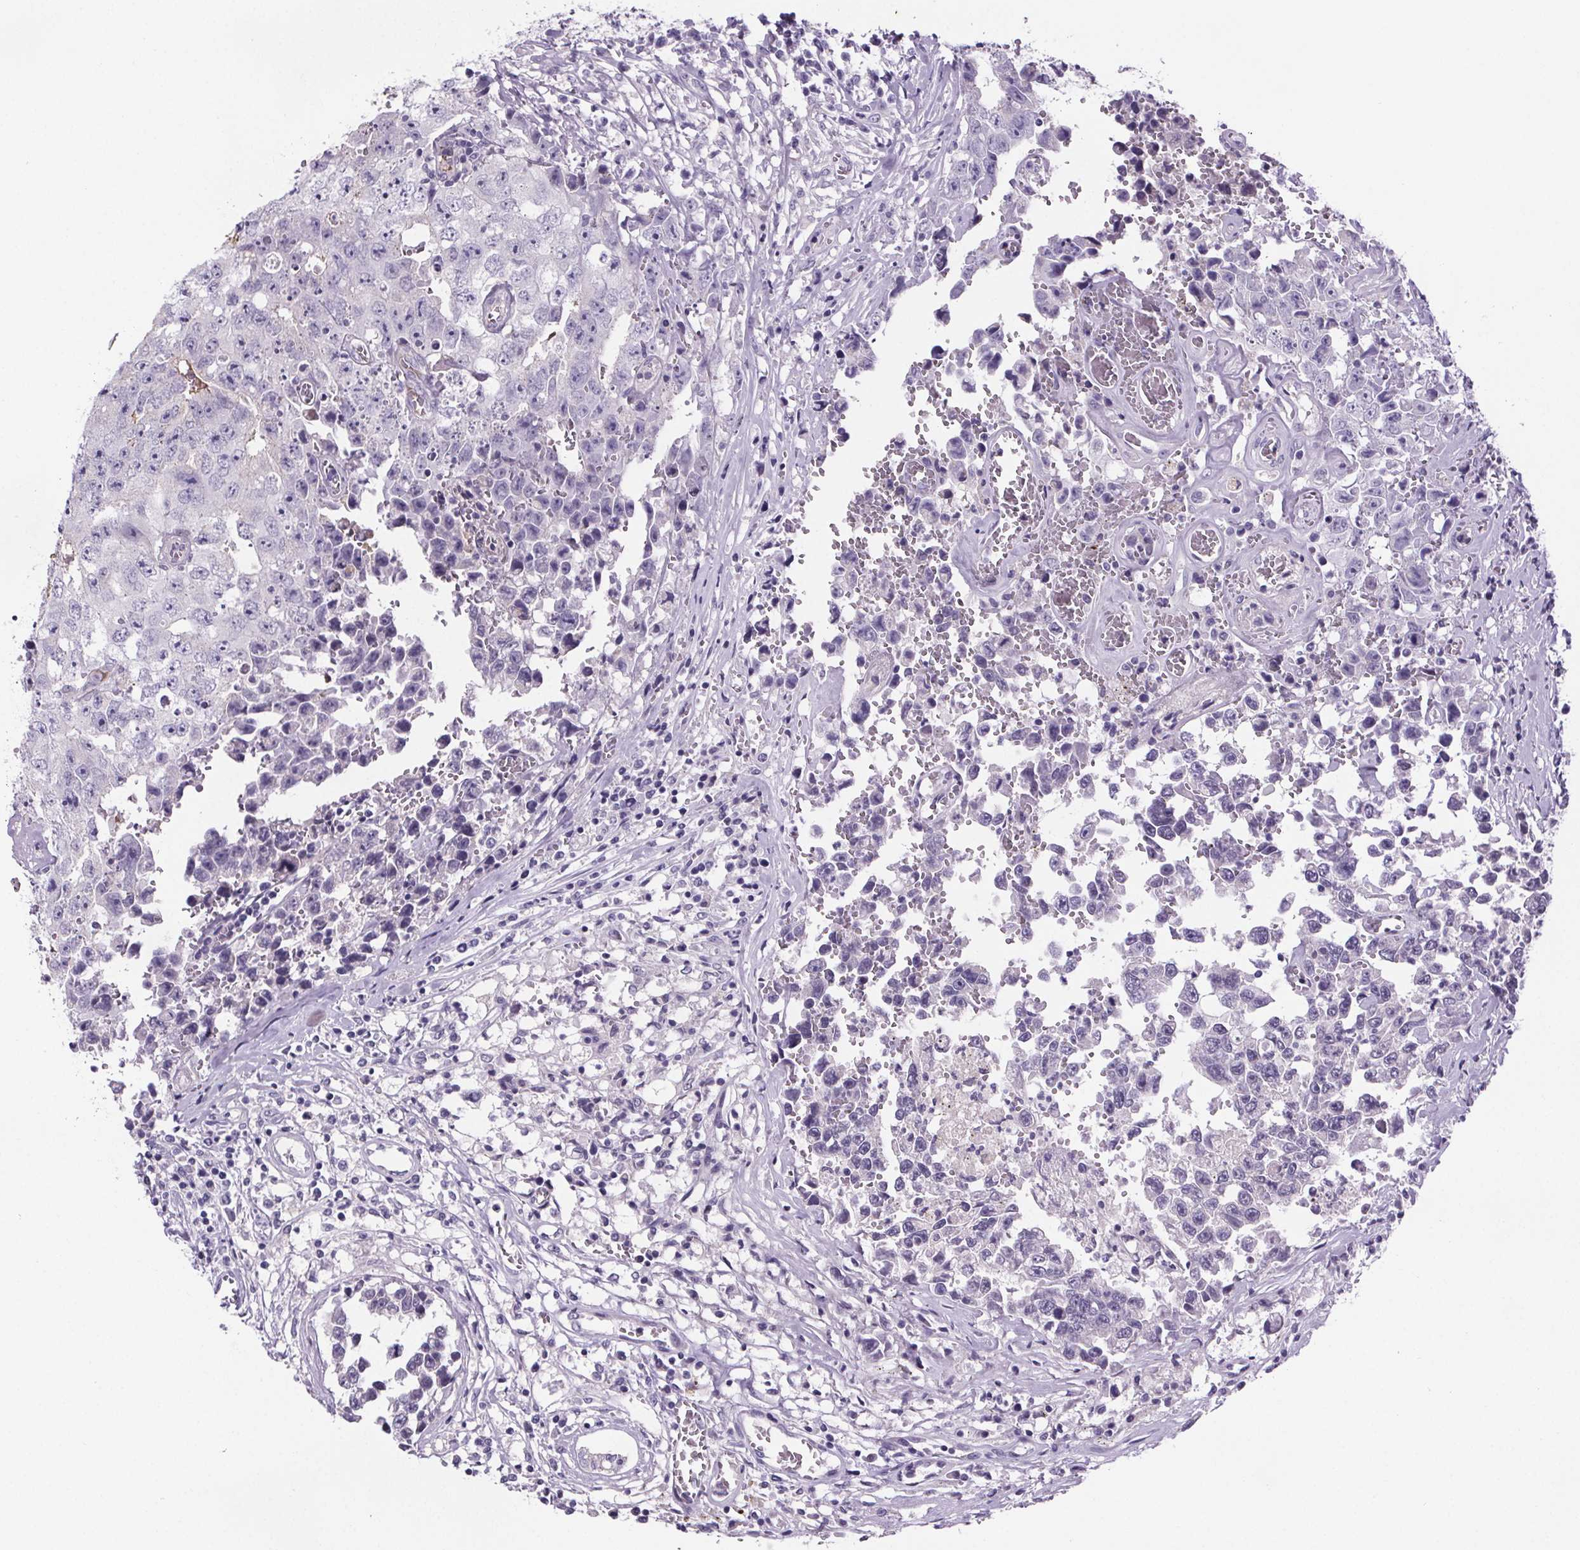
{"staining": {"intensity": "weak", "quantity": "<25%", "location": "nuclear"}, "tissue": "testis cancer", "cell_type": "Tumor cells", "image_type": "cancer", "snomed": [{"axis": "morphology", "description": "Carcinoma, Embryonal, NOS"}, {"axis": "topography", "description": "Testis"}], "caption": "DAB (3,3'-diaminobenzidine) immunohistochemical staining of testis cancer shows no significant positivity in tumor cells.", "gene": "CUBN", "patient": {"sex": "male", "age": 36}}